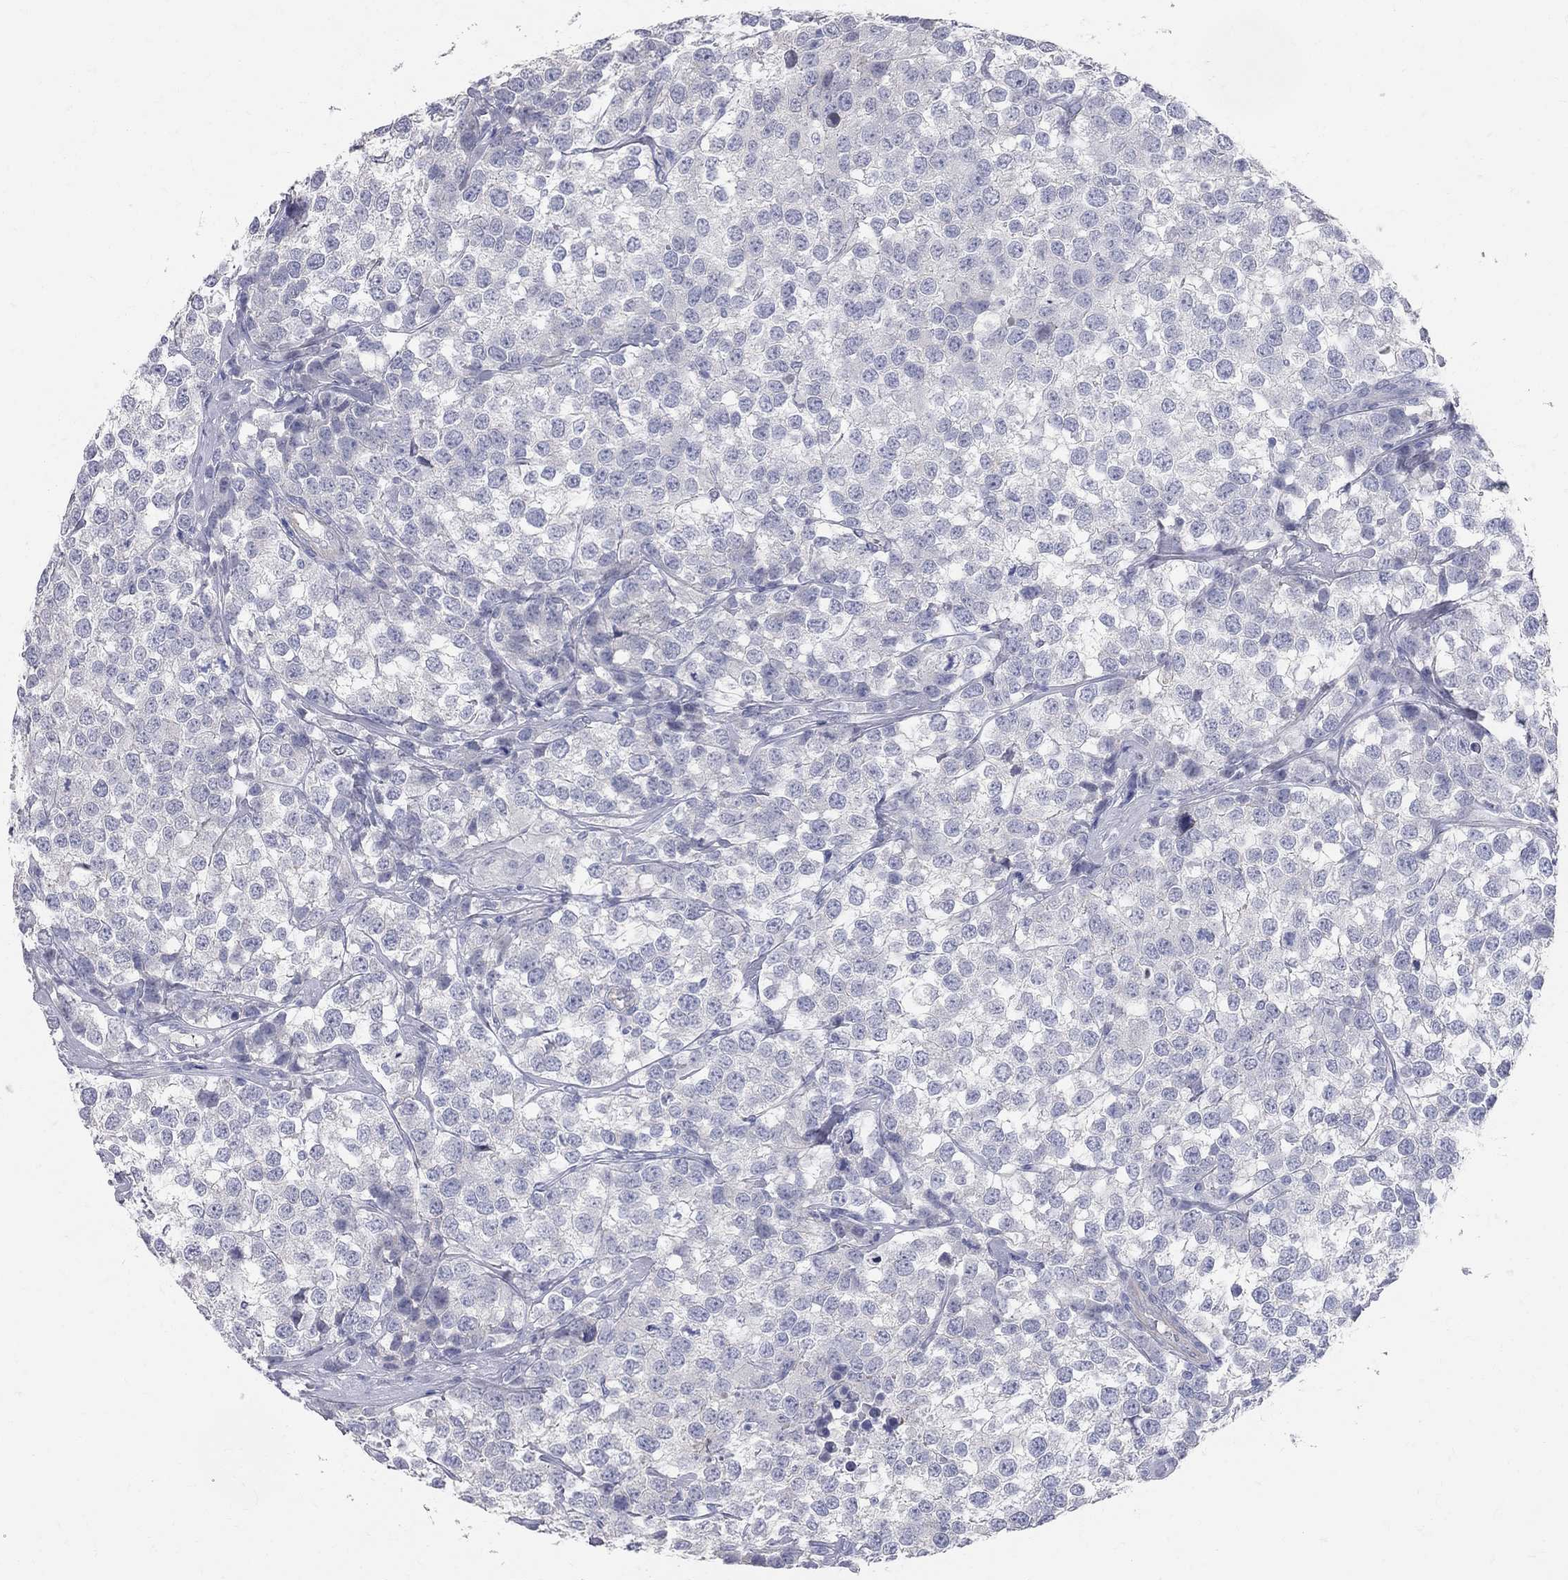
{"staining": {"intensity": "negative", "quantity": "none", "location": "none"}, "tissue": "testis cancer", "cell_type": "Tumor cells", "image_type": "cancer", "snomed": [{"axis": "morphology", "description": "Seminoma, NOS"}, {"axis": "topography", "description": "Testis"}], "caption": "The photomicrograph displays no significant staining in tumor cells of testis seminoma. (DAB (3,3'-diaminobenzidine) immunohistochemistry (IHC) with hematoxylin counter stain).", "gene": "AOX1", "patient": {"sex": "male", "age": 59}}